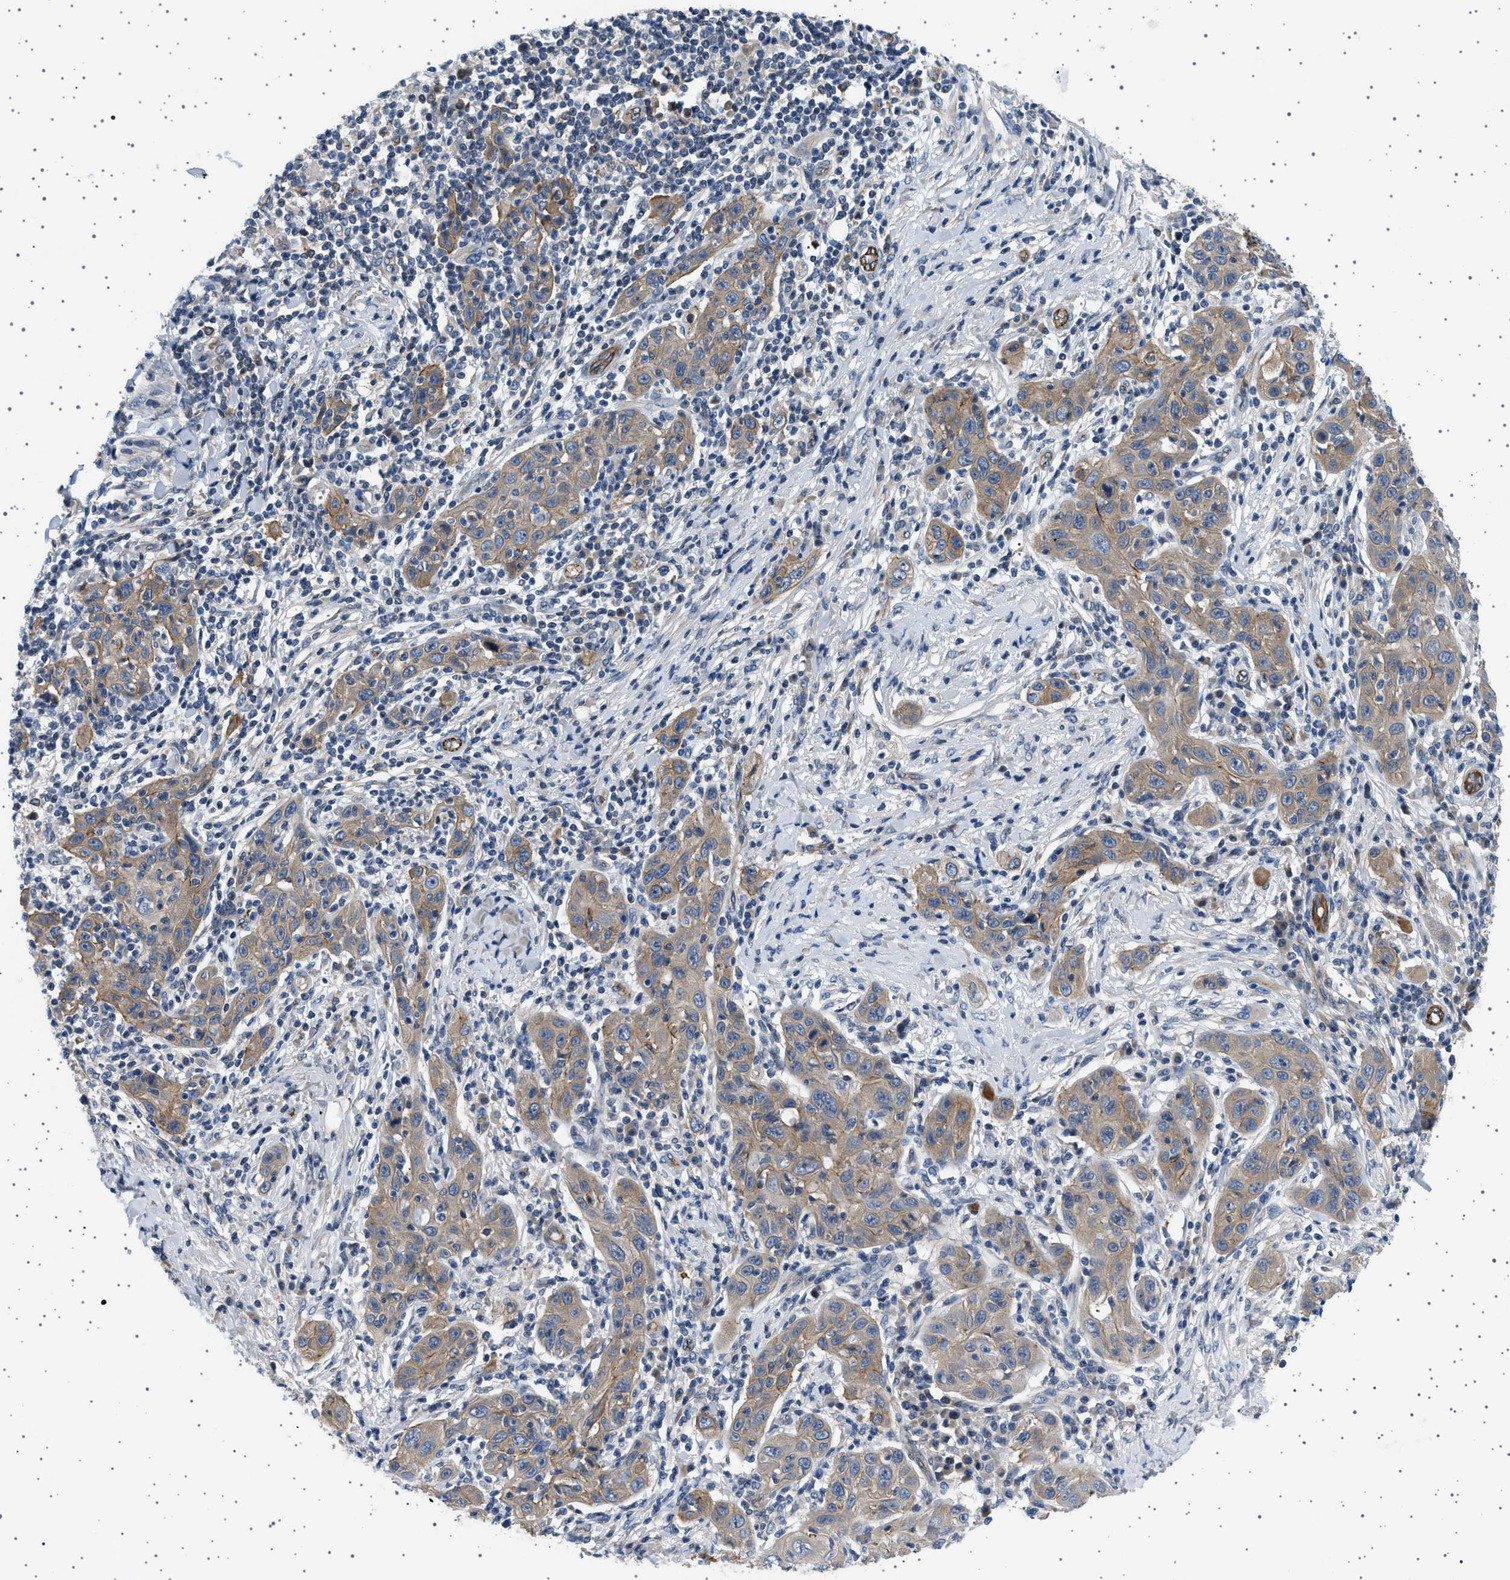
{"staining": {"intensity": "moderate", "quantity": ">75%", "location": "cytoplasmic/membranous"}, "tissue": "skin cancer", "cell_type": "Tumor cells", "image_type": "cancer", "snomed": [{"axis": "morphology", "description": "Squamous cell carcinoma, NOS"}, {"axis": "topography", "description": "Skin"}], "caption": "A brown stain shows moderate cytoplasmic/membranous staining of a protein in human skin cancer (squamous cell carcinoma) tumor cells. (DAB IHC with brightfield microscopy, high magnification).", "gene": "PLPP6", "patient": {"sex": "female", "age": 88}}